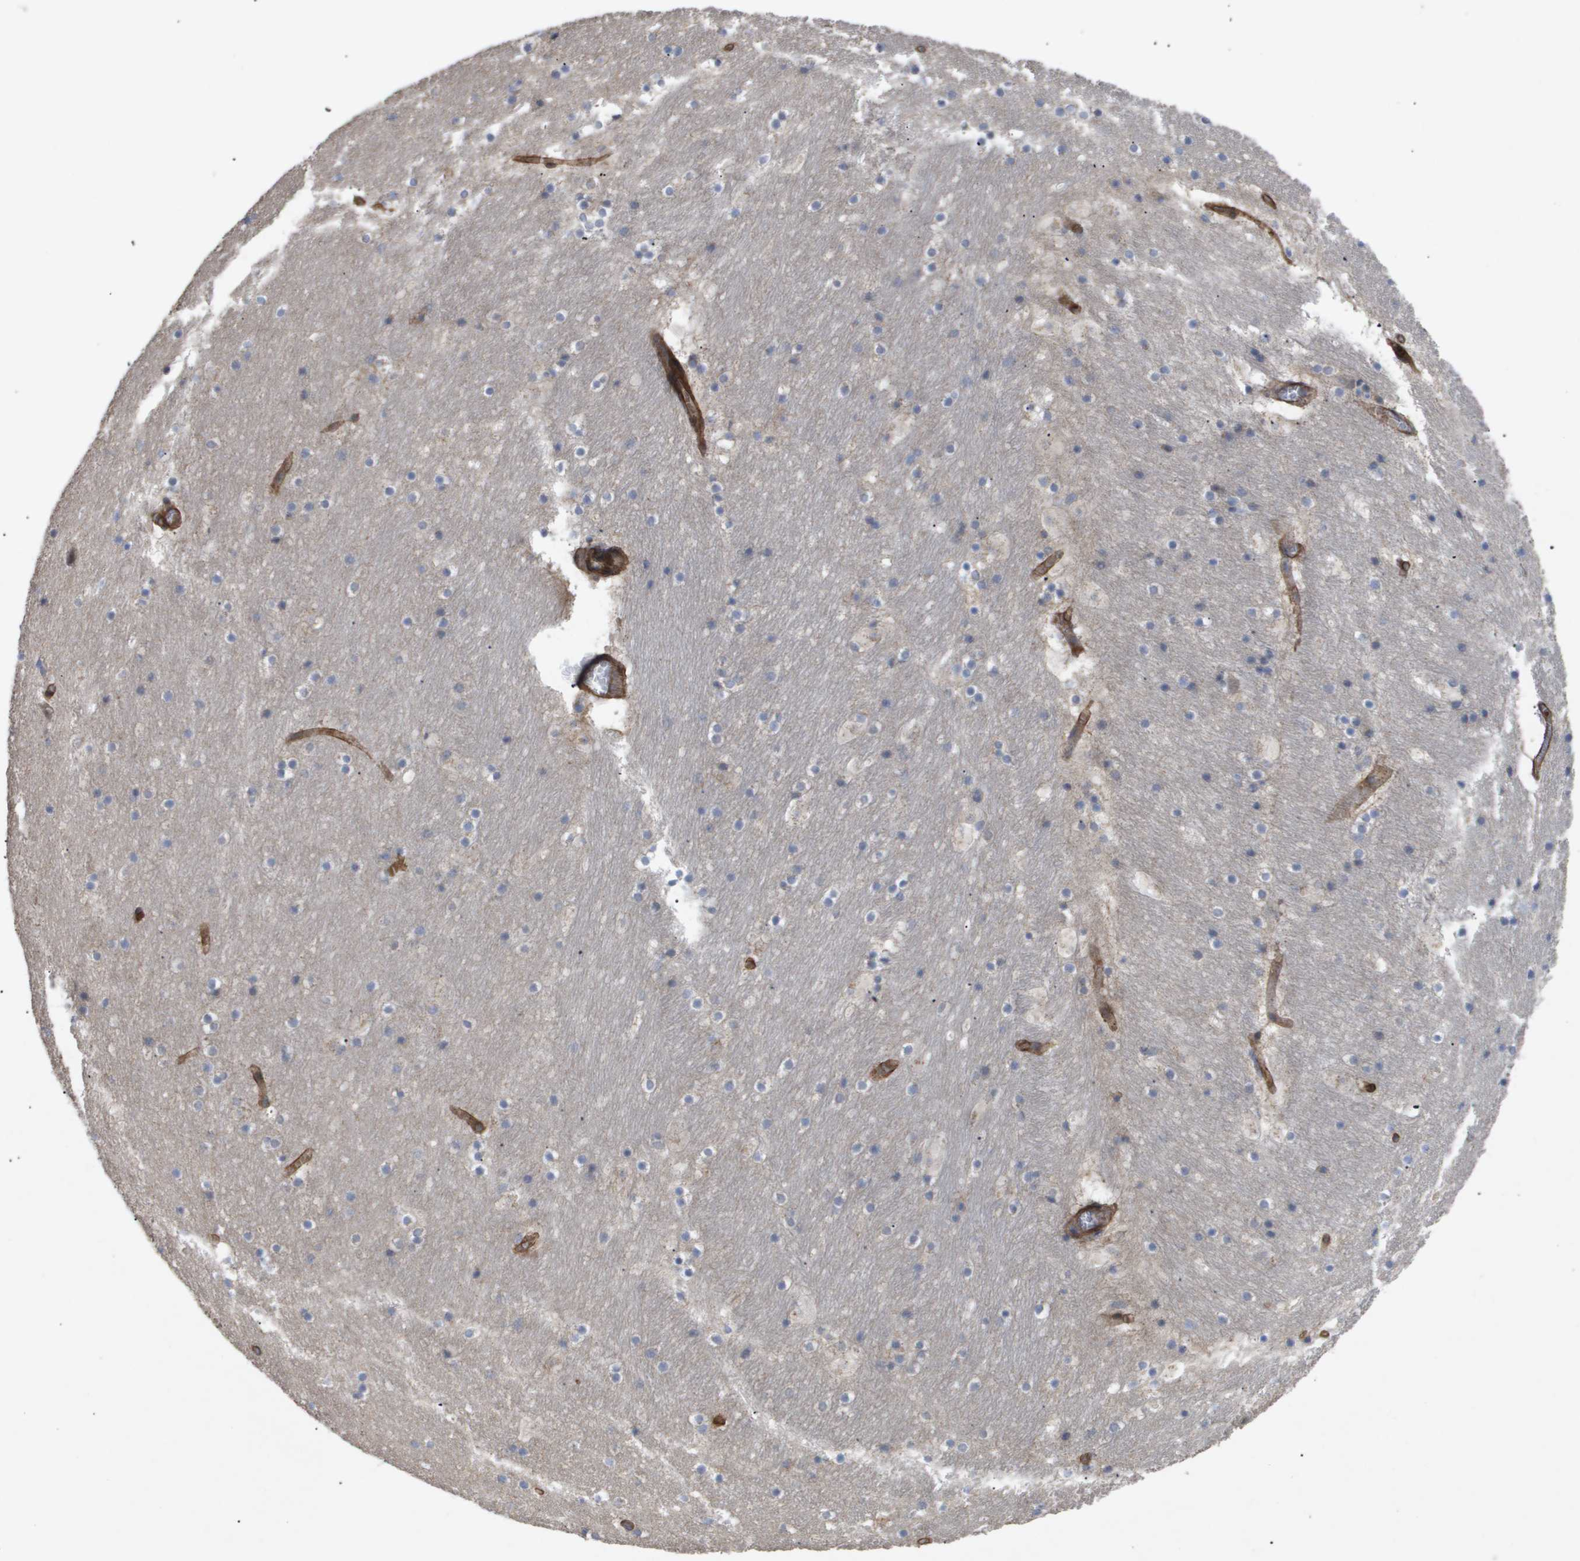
{"staining": {"intensity": "negative", "quantity": "none", "location": "none"}, "tissue": "hippocampus", "cell_type": "Glial cells", "image_type": "normal", "snomed": [{"axis": "morphology", "description": "Normal tissue, NOS"}, {"axis": "topography", "description": "Hippocampus"}], "caption": "Glial cells show no significant protein staining in unremarkable hippocampus. (Brightfield microscopy of DAB (3,3'-diaminobenzidine) immunohistochemistry at high magnification).", "gene": "TNS1", "patient": {"sex": "male", "age": 45}}